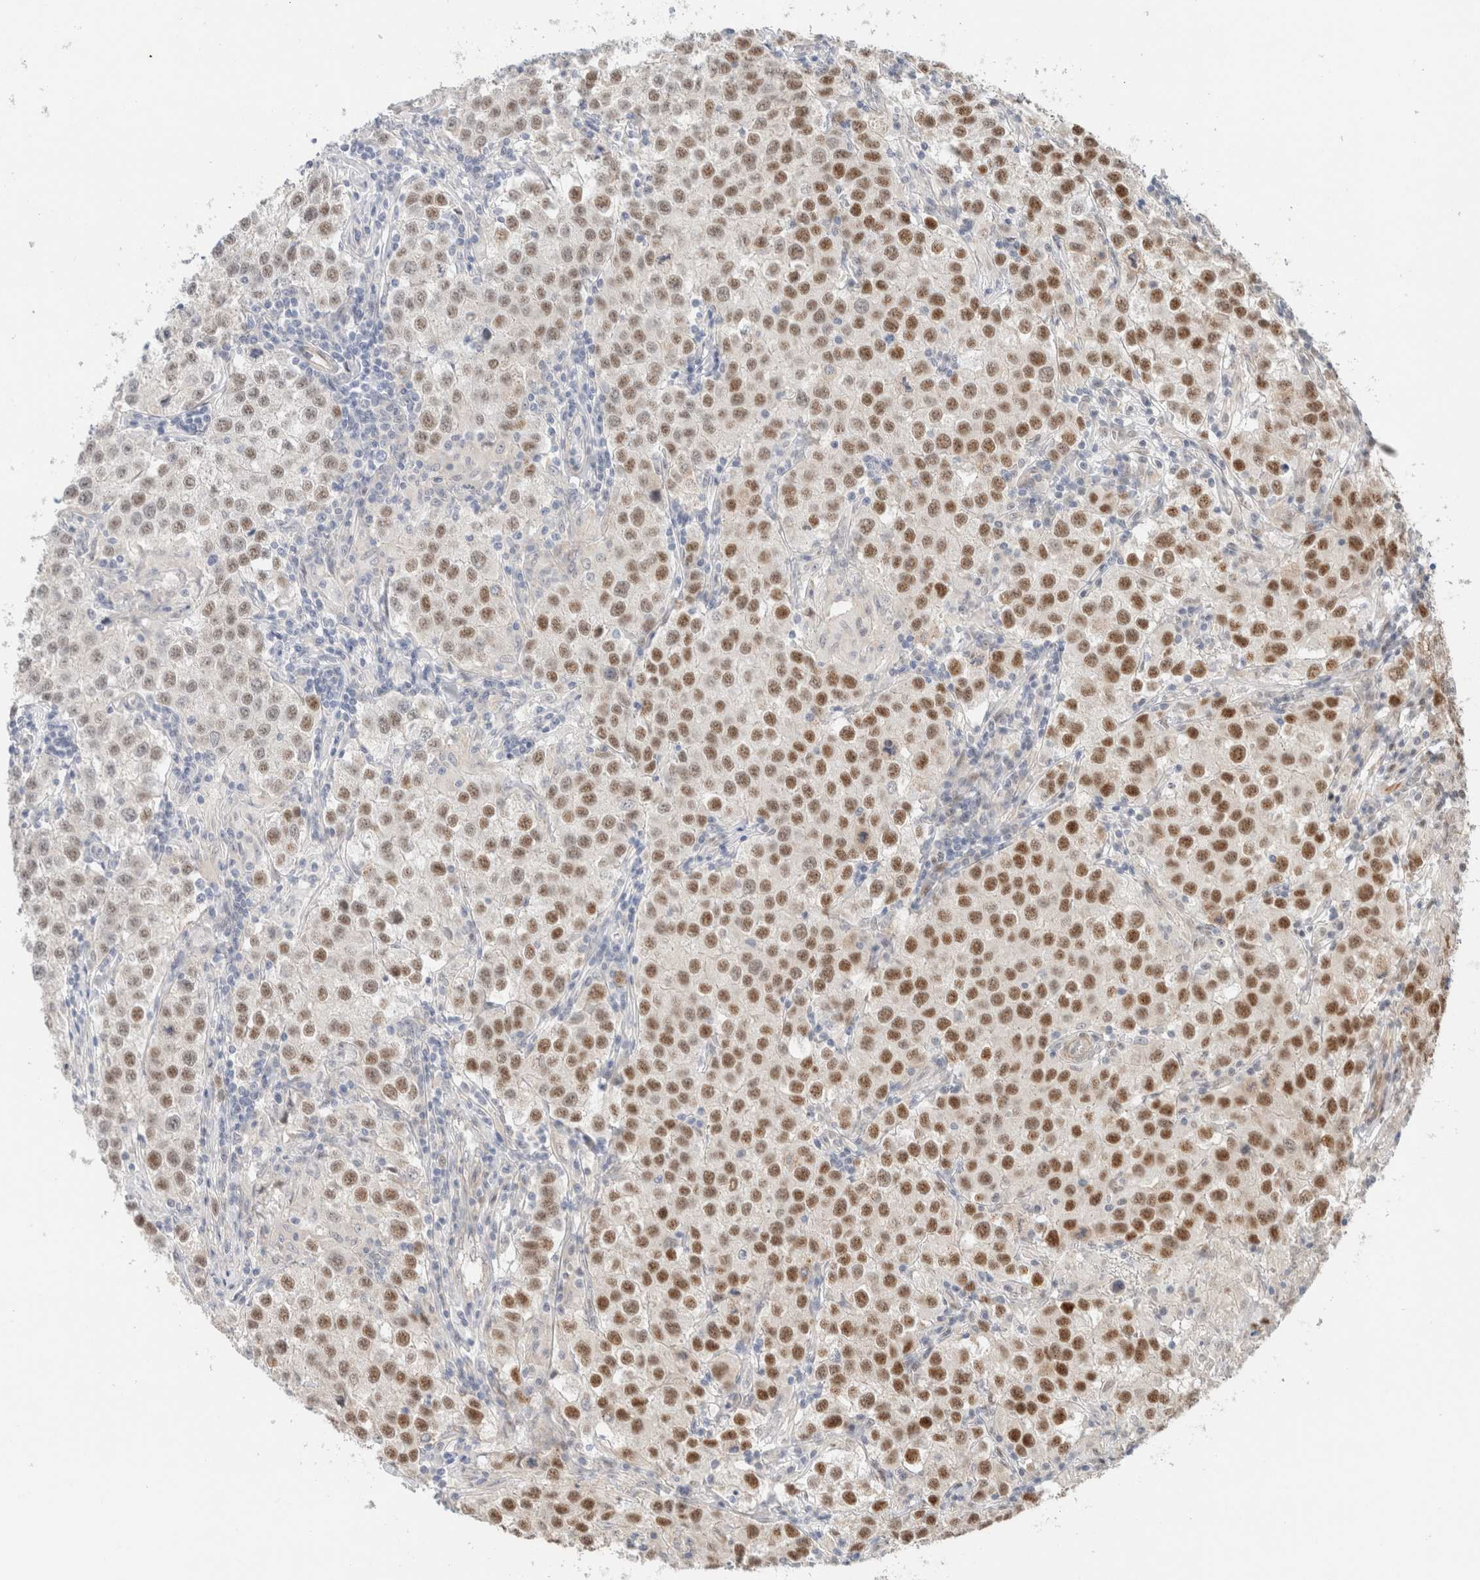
{"staining": {"intensity": "strong", "quantity": ">75%", "location": "nuclear"}, "tissue": "testis cancer", "cell_type": "Tumor cells", "image_type": "cancer", "snomed": [{"axis": "morphology", "description": "Seminoma, NOS"}, {"axis": "morphology", "description": "Carcinoma, Embryonal, NOS"}, {"axis": "topography", "description": "Testis"}], "caption": "A histopathology image of human embryonal carcinoma (testis) stained for a protein reveals strong nuclear brown staining in tumor cells.", "gene": "ID3", "patient": {"sex": "male", "age": 43}}